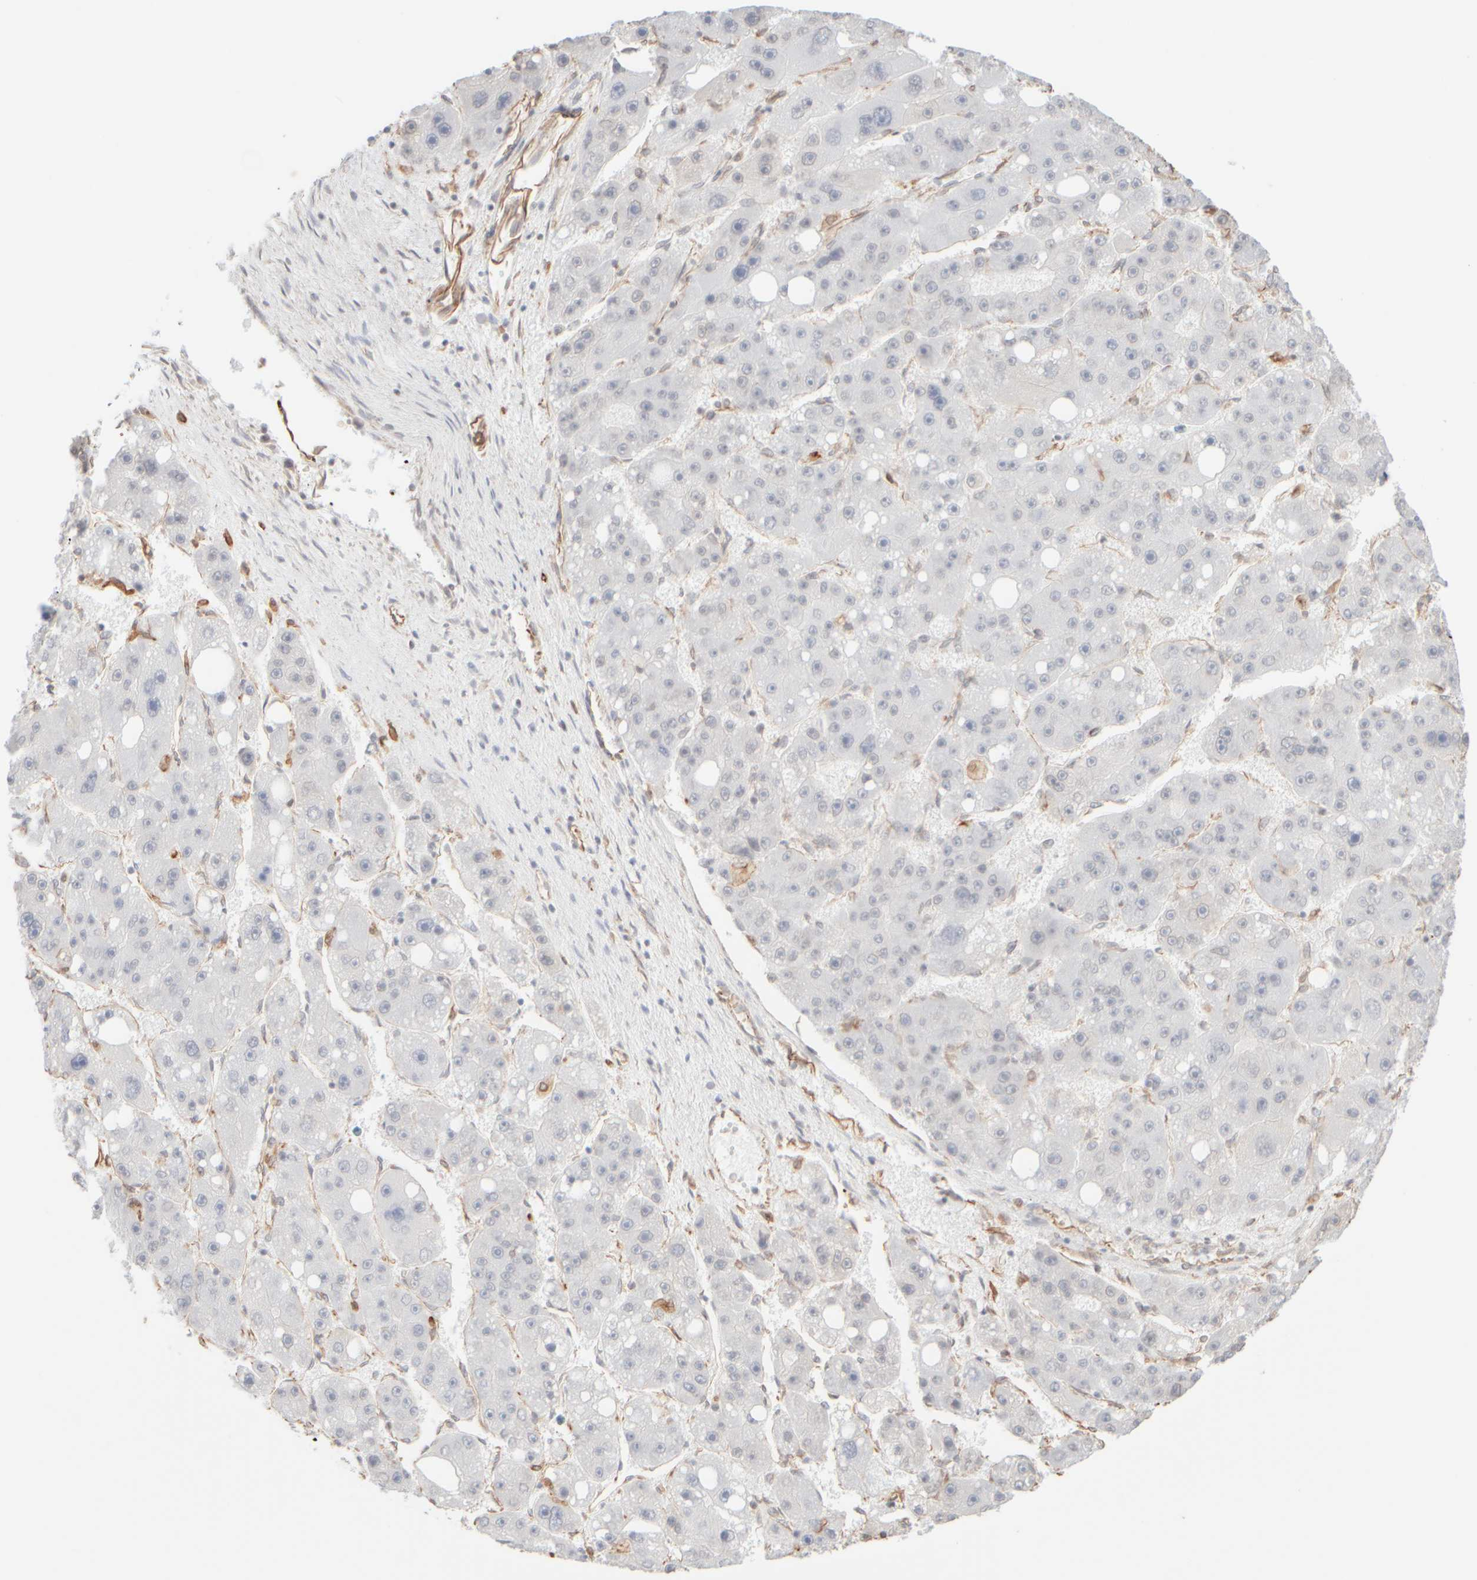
{"staining": {"intensity": "negative", "quantity": "none", "location": "none"}, "tissue": "liver cancer", "cell_type": "Tumor cells", "image_type": "cancer", "snomed": [{"axis": "morphology", "description": "Carcinoma, Hepatocellular, NOS"}, {"axis": "topography", "description": "Liver"}], "caption": "High magnification brightfield microscopy of hepatocellular carcinoma (liver) stained with DAB (3,3'-diaminobenzidine) (brown) and counterstained with hematoxylin (blue): tumor cells show no significant staining. (Brightfield microscopy of DAB immunohistochemistry at high magnification).", "gene": "KRT15", "patient": {"sex": "female", "age": 61}}